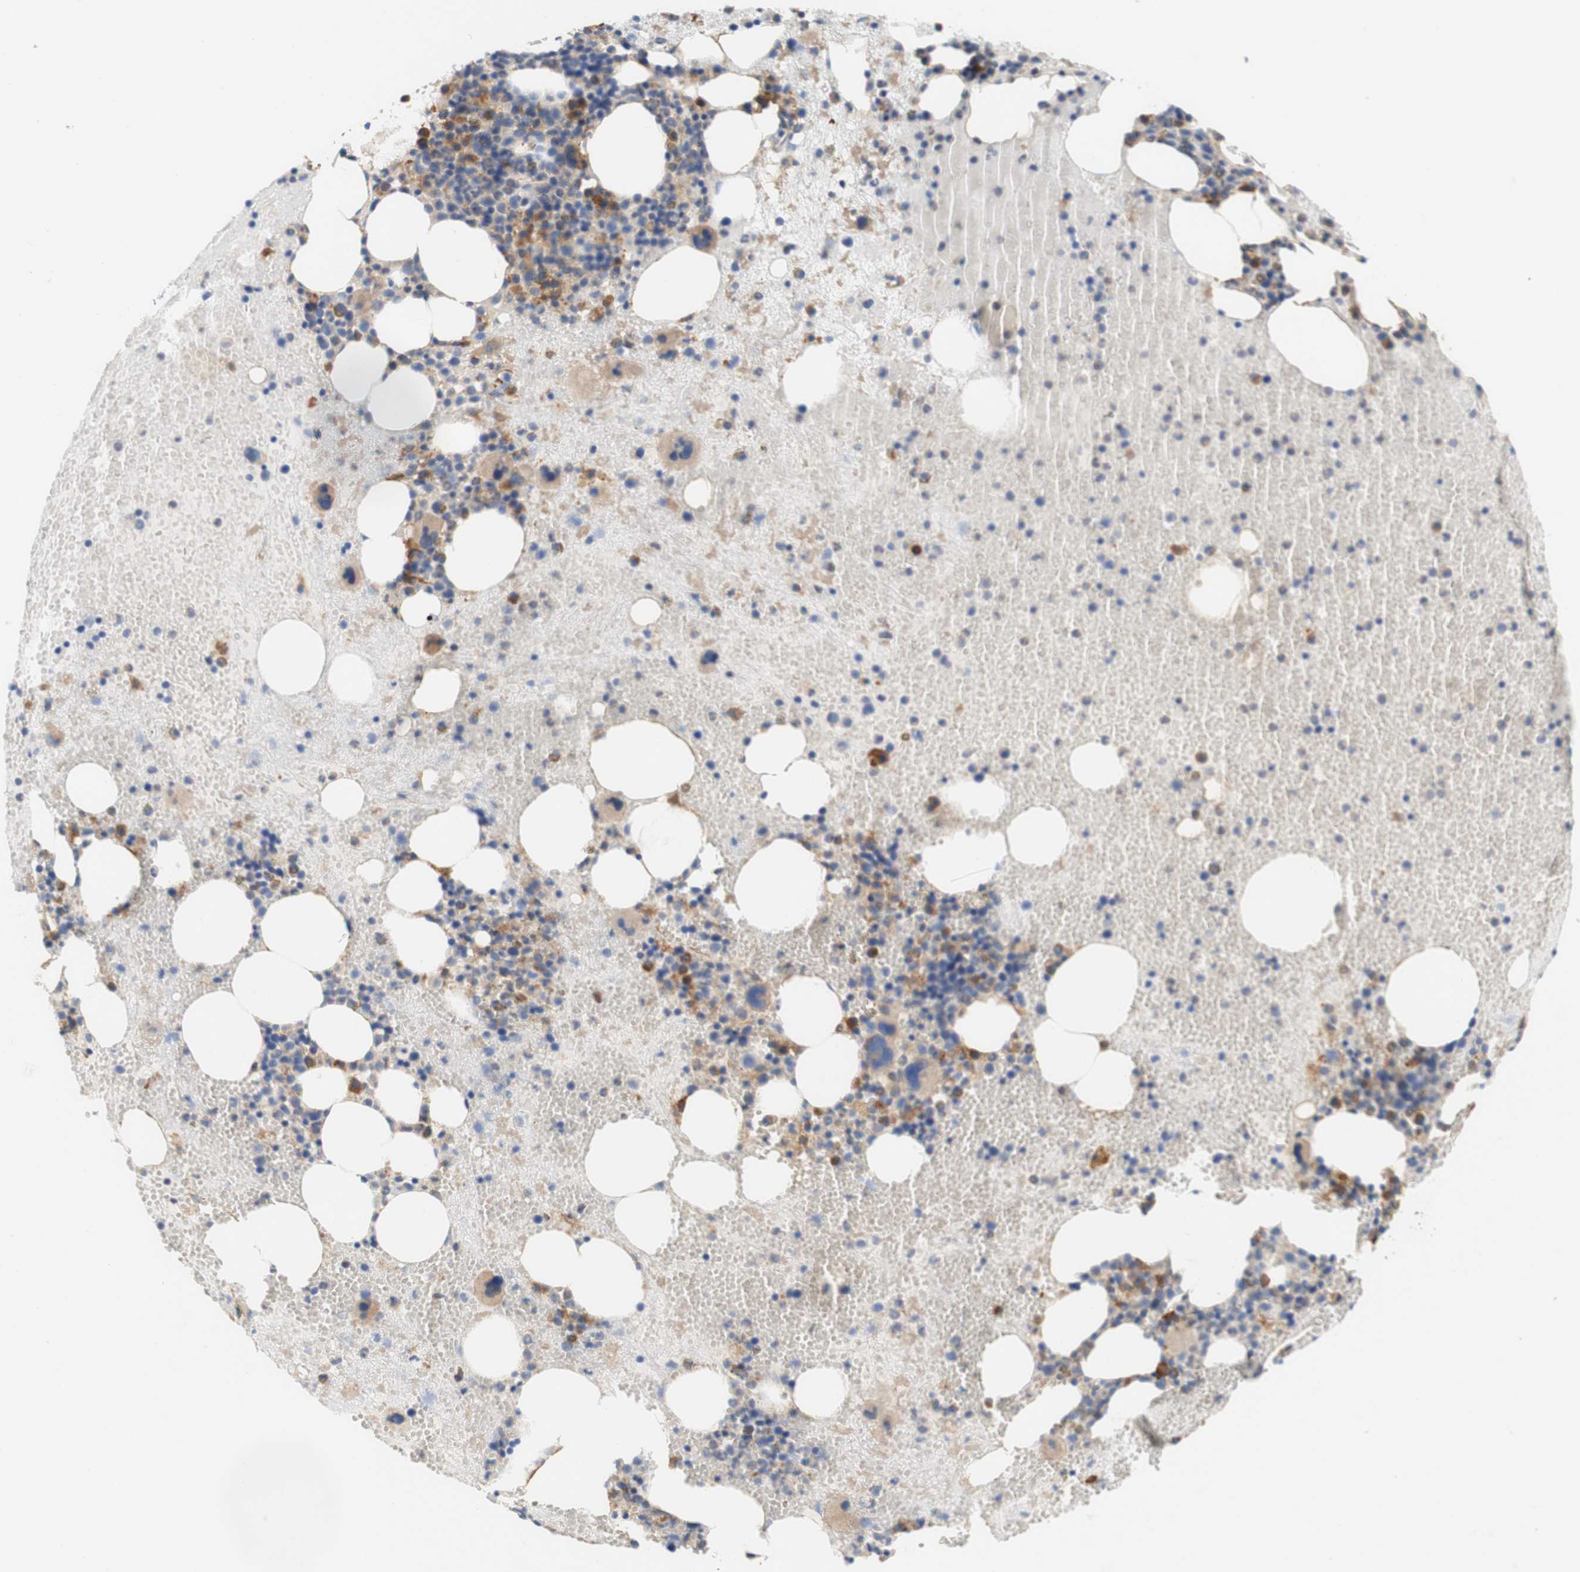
{"staining": {"intensity": "moderate", "quantity": "25%-75%", "location": "cytoplasmic/membranous"}, "tissue": "bone marrow", "cell_type": "Hematopoietic cells", "image_type": "normal", "snomed": [{"axis": "morphology", "description": "Normal tissue, NOS"}, {"axis": "morphology", "description": "Inflammation, NOS"}, {"axis": "topography", "description": "Bone marrow"}], "caption": "This image reveals normal bone marrow stained with IHC to label a protein in brown. The cytoplasmic/membranous of hematopoietic cells show moderate positivity for the protein. Nuclei are counter-stained blue.", "gene": "EIF2AK4", "patient": {"sex": "male", "age": 43}}